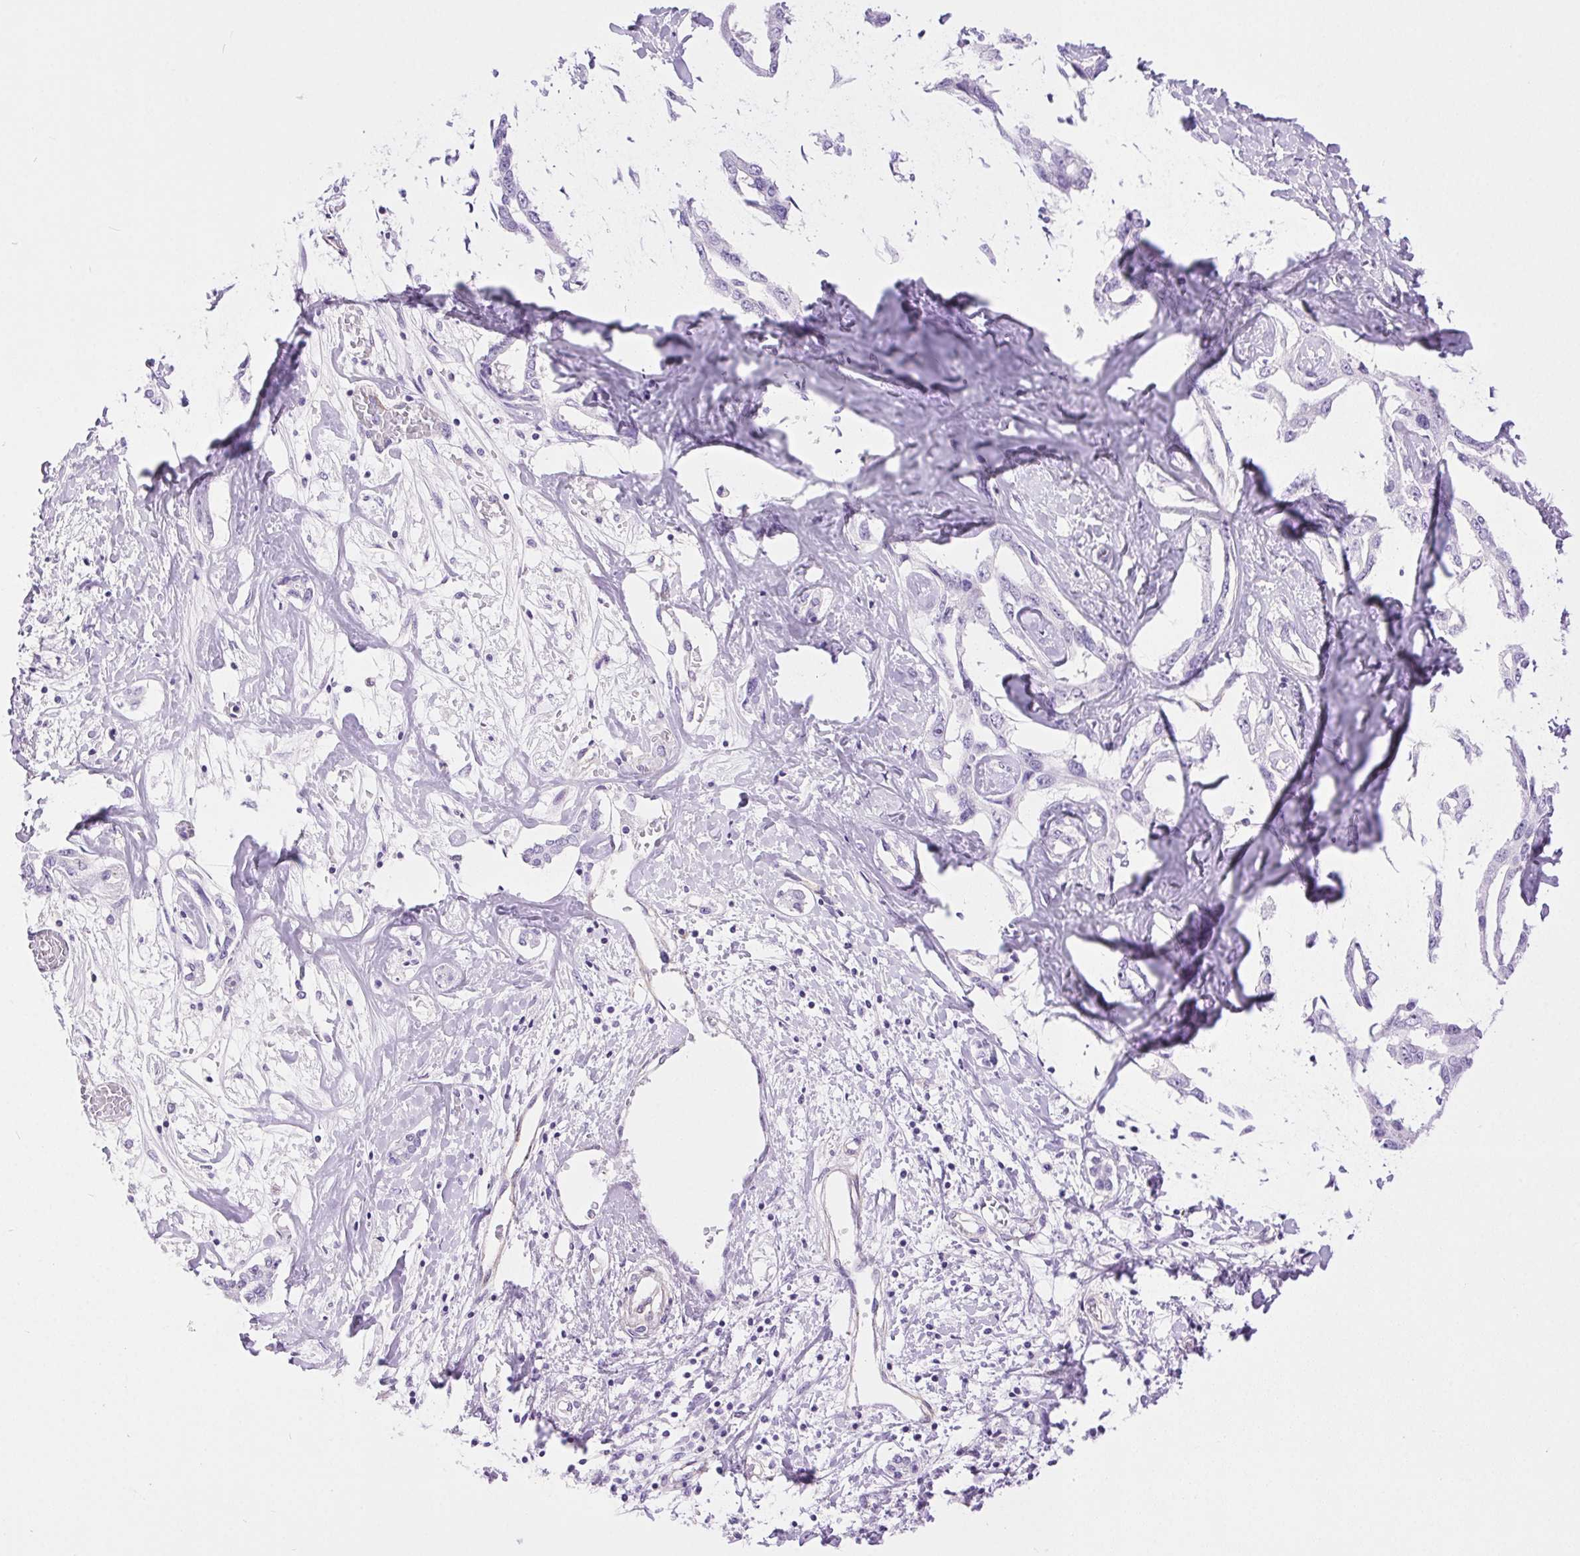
{"staining": {"intensity": "negative", "quantity": "none", "location": "none"}, "tissue": "liver cancer", "cell_type": "Tumor cells", "image_type": "cancer", "snomed": [{"axis": "morphology", "description": "Cholangiocarcinoma"}, {"axis": "topography", "description": "Liver"}], "caption": "Tumor cells are negative for protein expression in human liver cholangiocarcinoma. Brightfield microscopy of IHC stained with DAB (3,3'-diaminobenzidine) (brown) and hematoxylin (blue), captured at high magnification.", "gene": "SHCBP1L", "patient": {"sex": "male", "age": 59}}